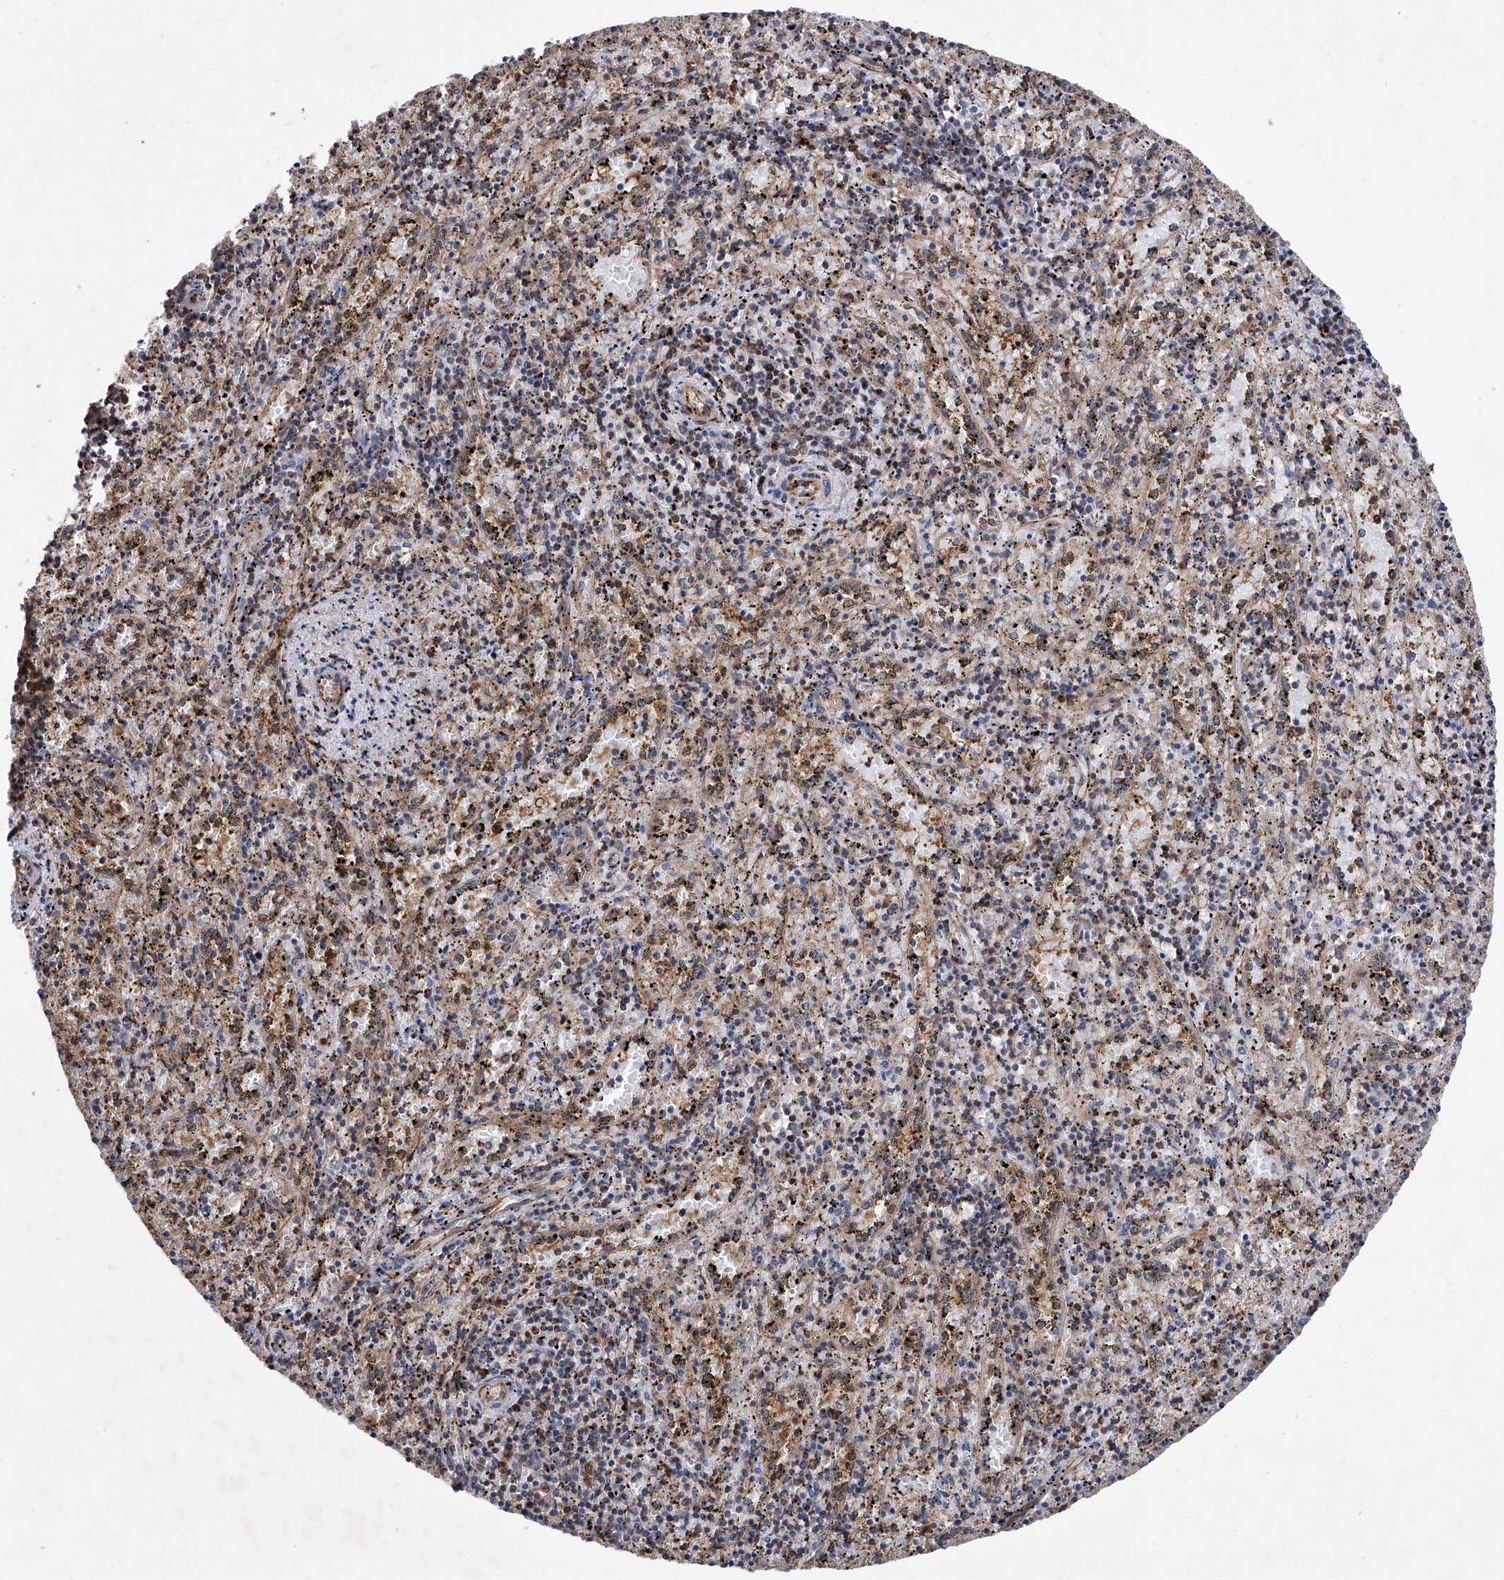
{"staining": {"intensity": "weak", "quantity": "<25%", "location": "cytoplasmic/membranous"}, "tissue": "spleen", "cell_type": "Cells in red pulp", "image_type": "normal", "snomed": [{"axis": "morphology", "description": "Normal tissue, NOS"}, {"axis": "topography", "description": "Spleen"}], "caption": "The photomicrograph demonstrates no staining of cells in red pulp in normal spleen. (DAB (3,3'-diaminobenzidine) immunohistochemistry, high magnification).", "gene": "NT5C3A", "patient": {"sex": "male", "age": 11}}